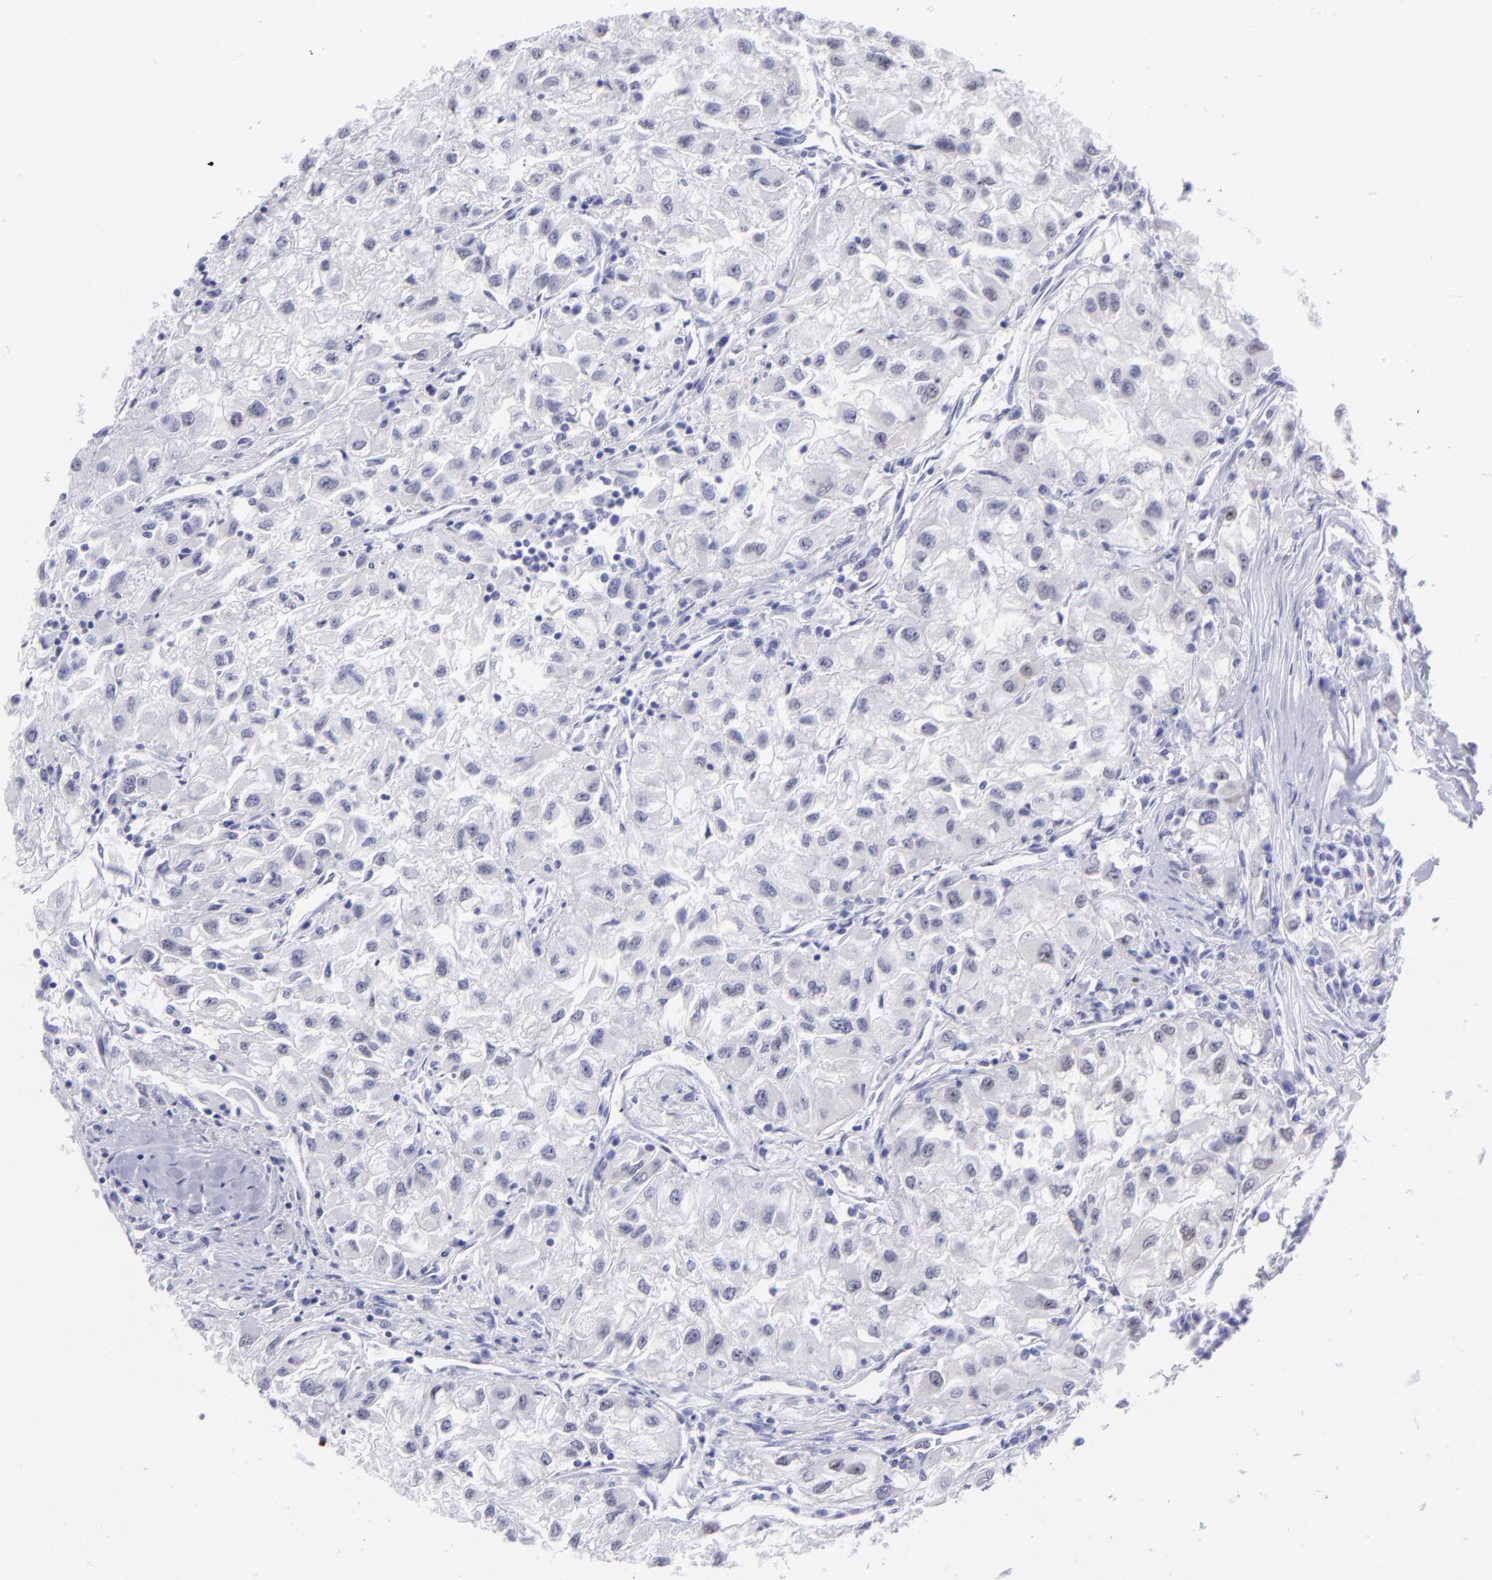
{"staining": {"intensity": "negative", "quantity": "none", "location": "none"}, "tissue": "renal cancer", "cell_type": "Tumor cells", "image_type": "cancer", "snomed": [{"axis": "morphology", "description": "Adenocarcinoma, NOS"}, {"axis": "topography", "description": "Kidney"}], "caption": "High magnification brightfield microscopy of renal adenocarcinoma stained with DAB (3,3'-diaminobenzidine) (brown) and counterstained with hematoxylin (blue): tumor cells show no significant positivity.", "gene": "MITF", "patient": {"sex": "male", "age": 59}}